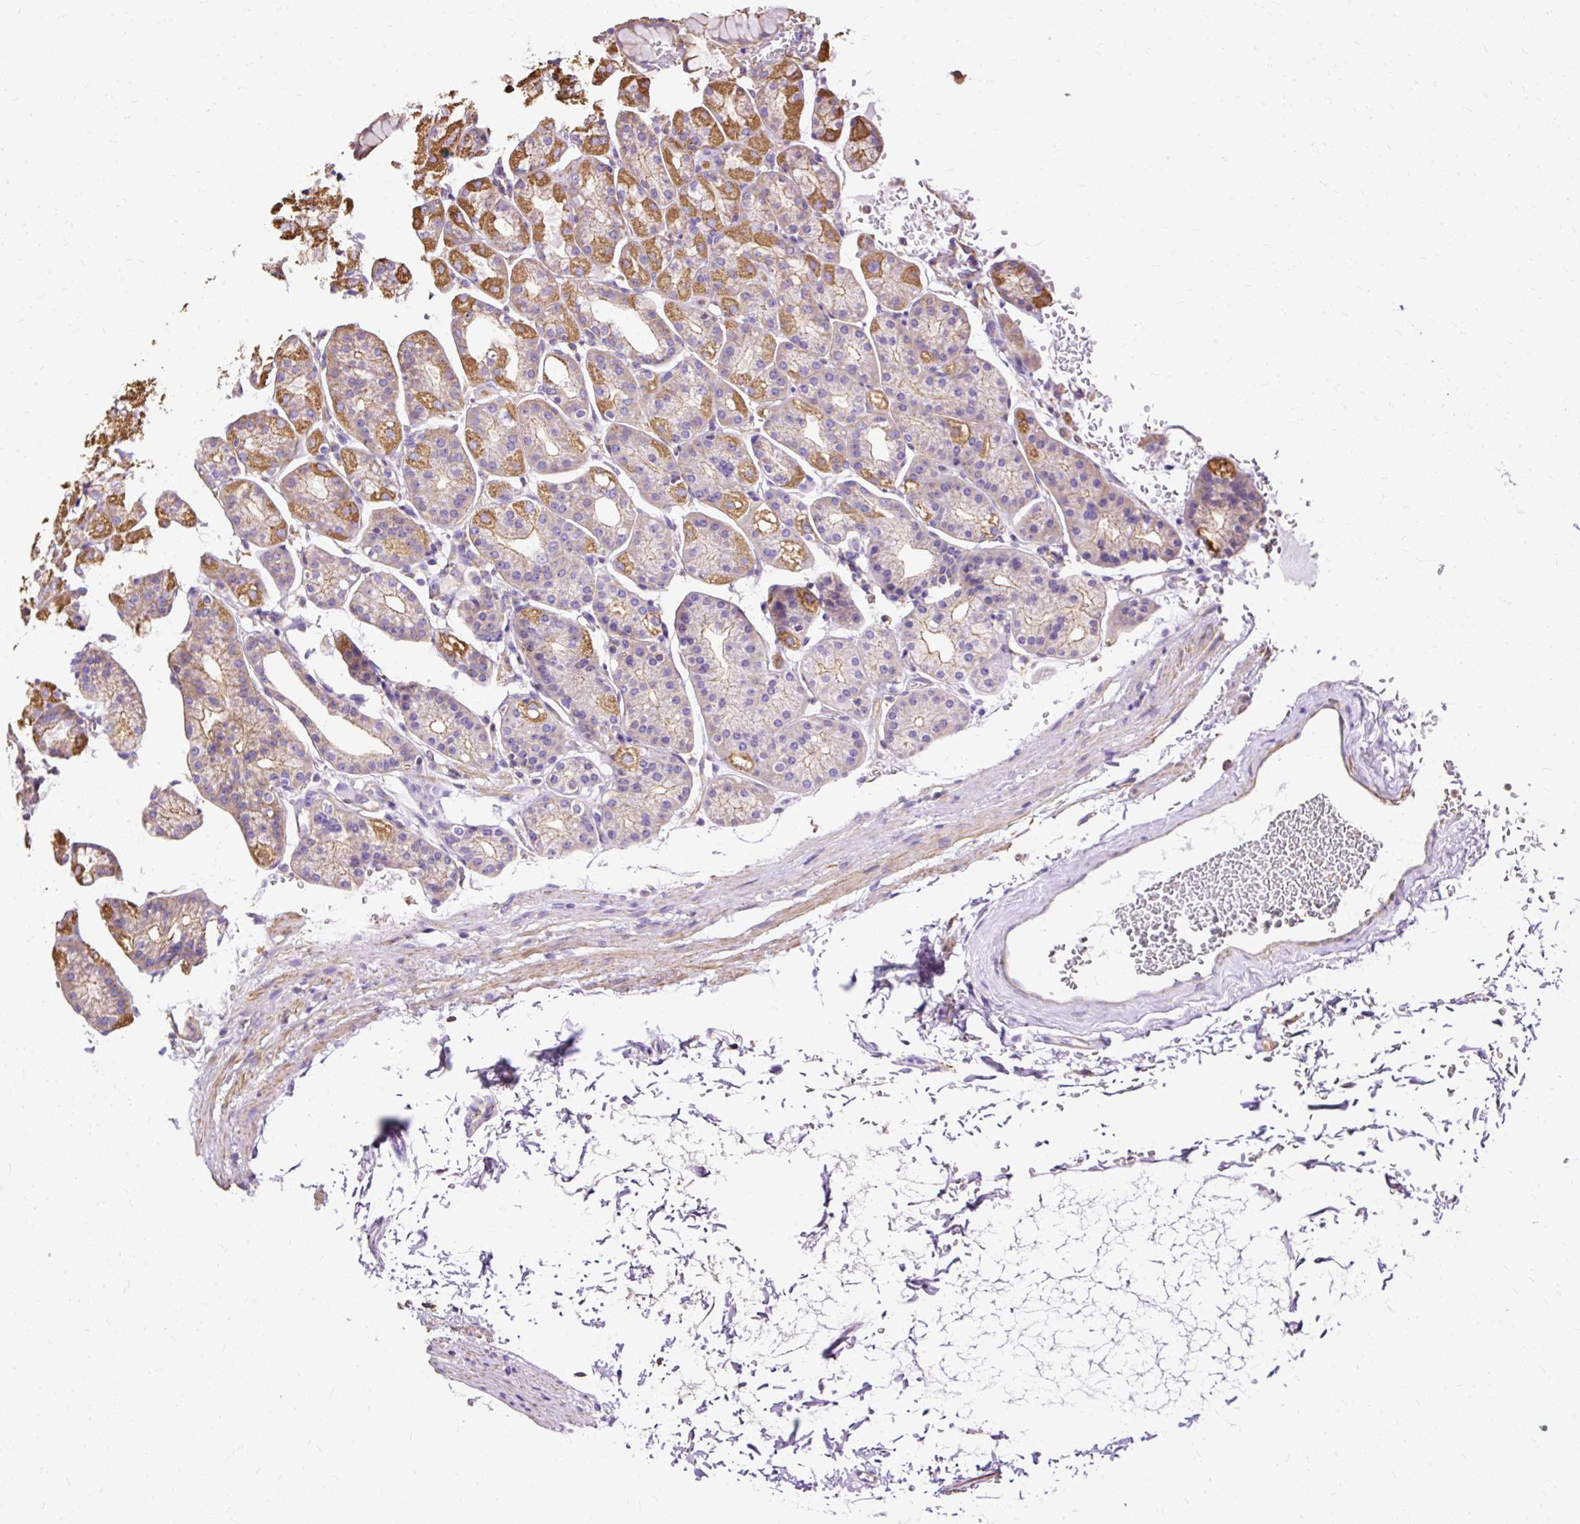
{"staining": {"intensity": "strong", "quantity": "25%-75%", "location": "cytoplasmic/membranous"}, "tissue": "stomach", "cell_type": "Glandular cells", "image_type": "normal", "snomed": [{"axis": "morphology", "description": "Normal tissue, NOS"}, {"axis": "topography", "description": "Stomach, upper"}], "caption": "Immunohistochemistry image of benign human stomach stained for a protein (brown), which displays high levels of strong cytoplasmic/membranous positivity in approximately 25%-75% of glandular cells.", "gene": "KLHL11", "patient": {"sex": "female", "age": 81}}